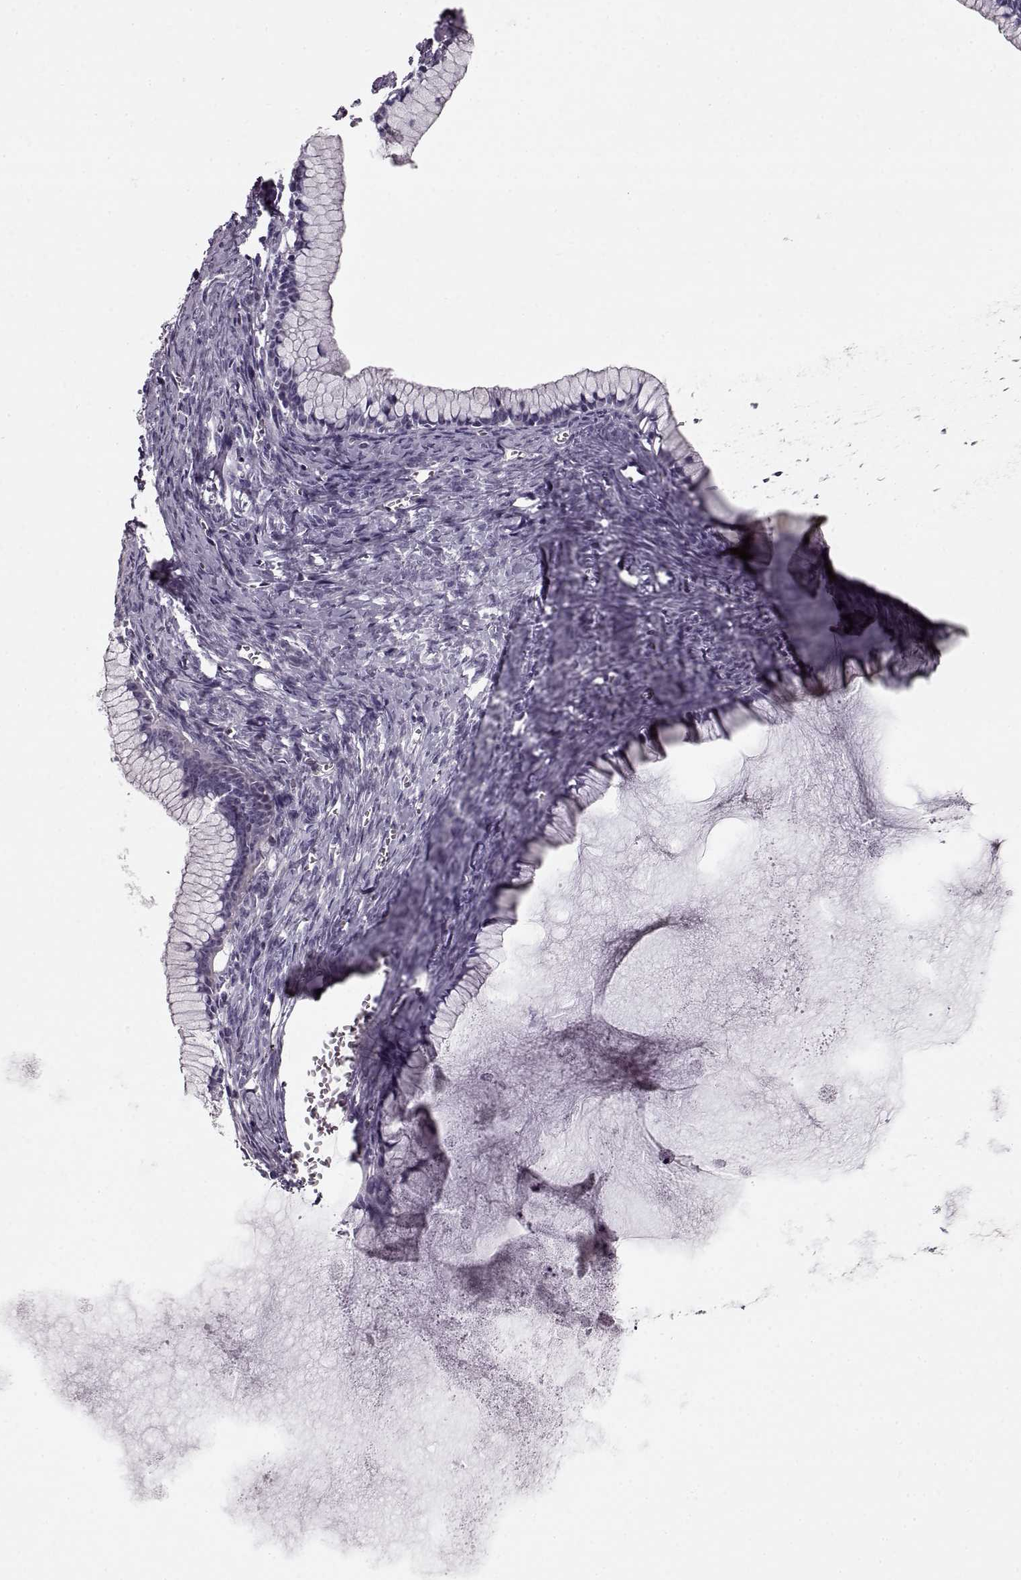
{"staining": {"intensity": "negative", "quantity": "none", "location": "none"}, "tissue": "ovarian cancer", "cell_type": "Tumor cells", "image_type": "cancer", "snomed": [{"axis": "morphology", "description": "Cystadenocarcinoma, mucinous, NOS"}, {"axis": "topography", "description": "Ovary"}], "caption": "Tumor cells show no significant protein expression in ovarian cancer (mucinous cystadenocarcinoma).", "gene": "RP1L1", "patient": {"sex": "female", "age": 41}}